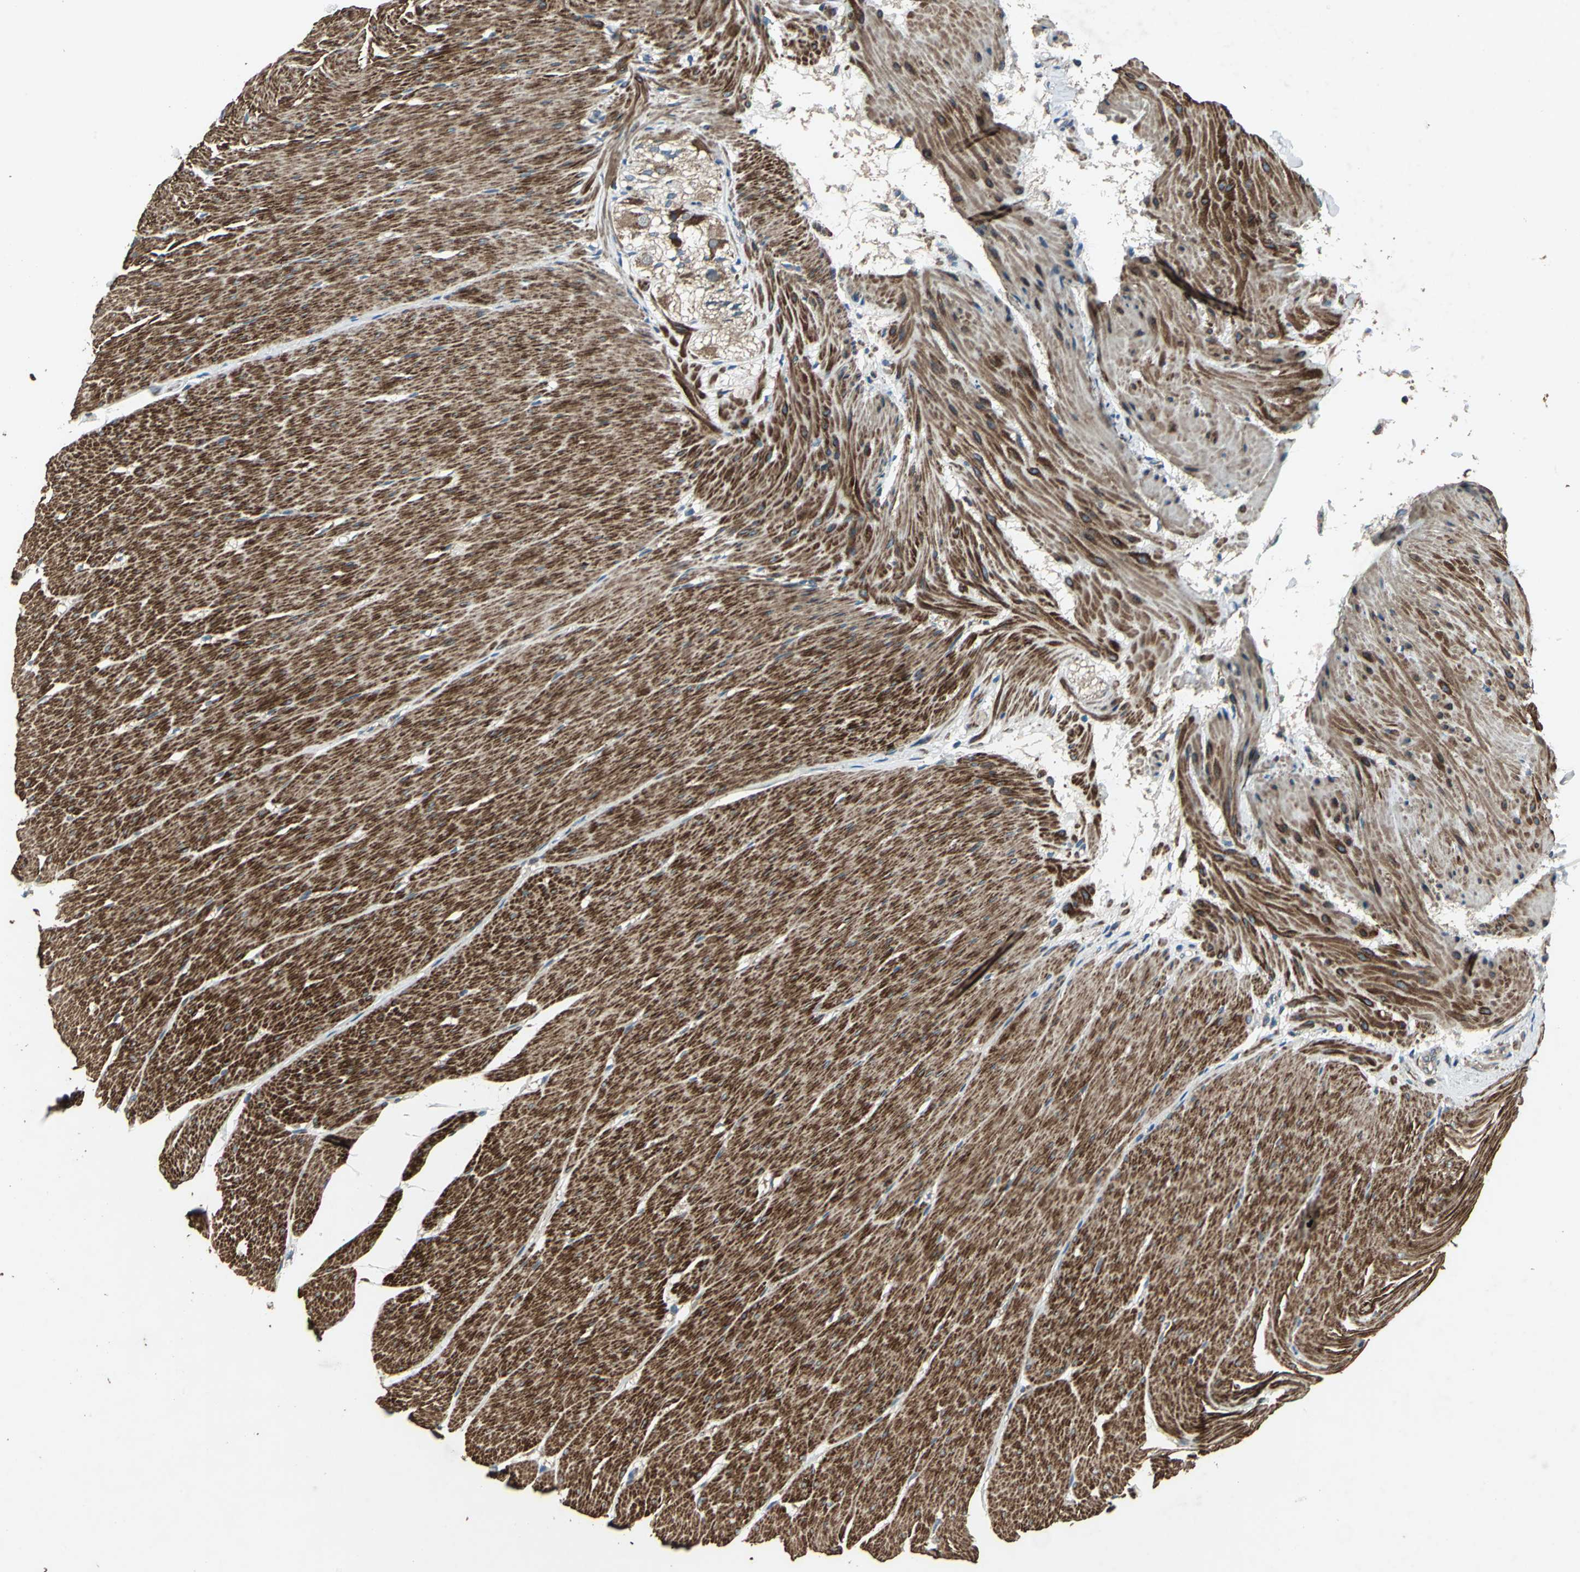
{"staining": {"intensity": "strong", "quantity": ">75%", "location": "cytoplasmic/membranous"}, "tissue": "smooth muscle", "cell_type": "Smooth muscle cells", "image_type": "normal", "snomed": [{"axis": "morphology", "description": "Normal tissue, NOS"}, {"axis": "topography", "description": "Smooth muscle"}, {"axis": "topography", "description": "Colon"}], "caption": "High-power microscopy captured an immunohistochemistry (IHC) histopathology image of unremarkable smooth muscle, revealing strong cytoplasmic/membranous expression in about >75% of smooth muscle cells.", "gene": "POLRMT", "patient": {"sex": "male", "age": 67}}